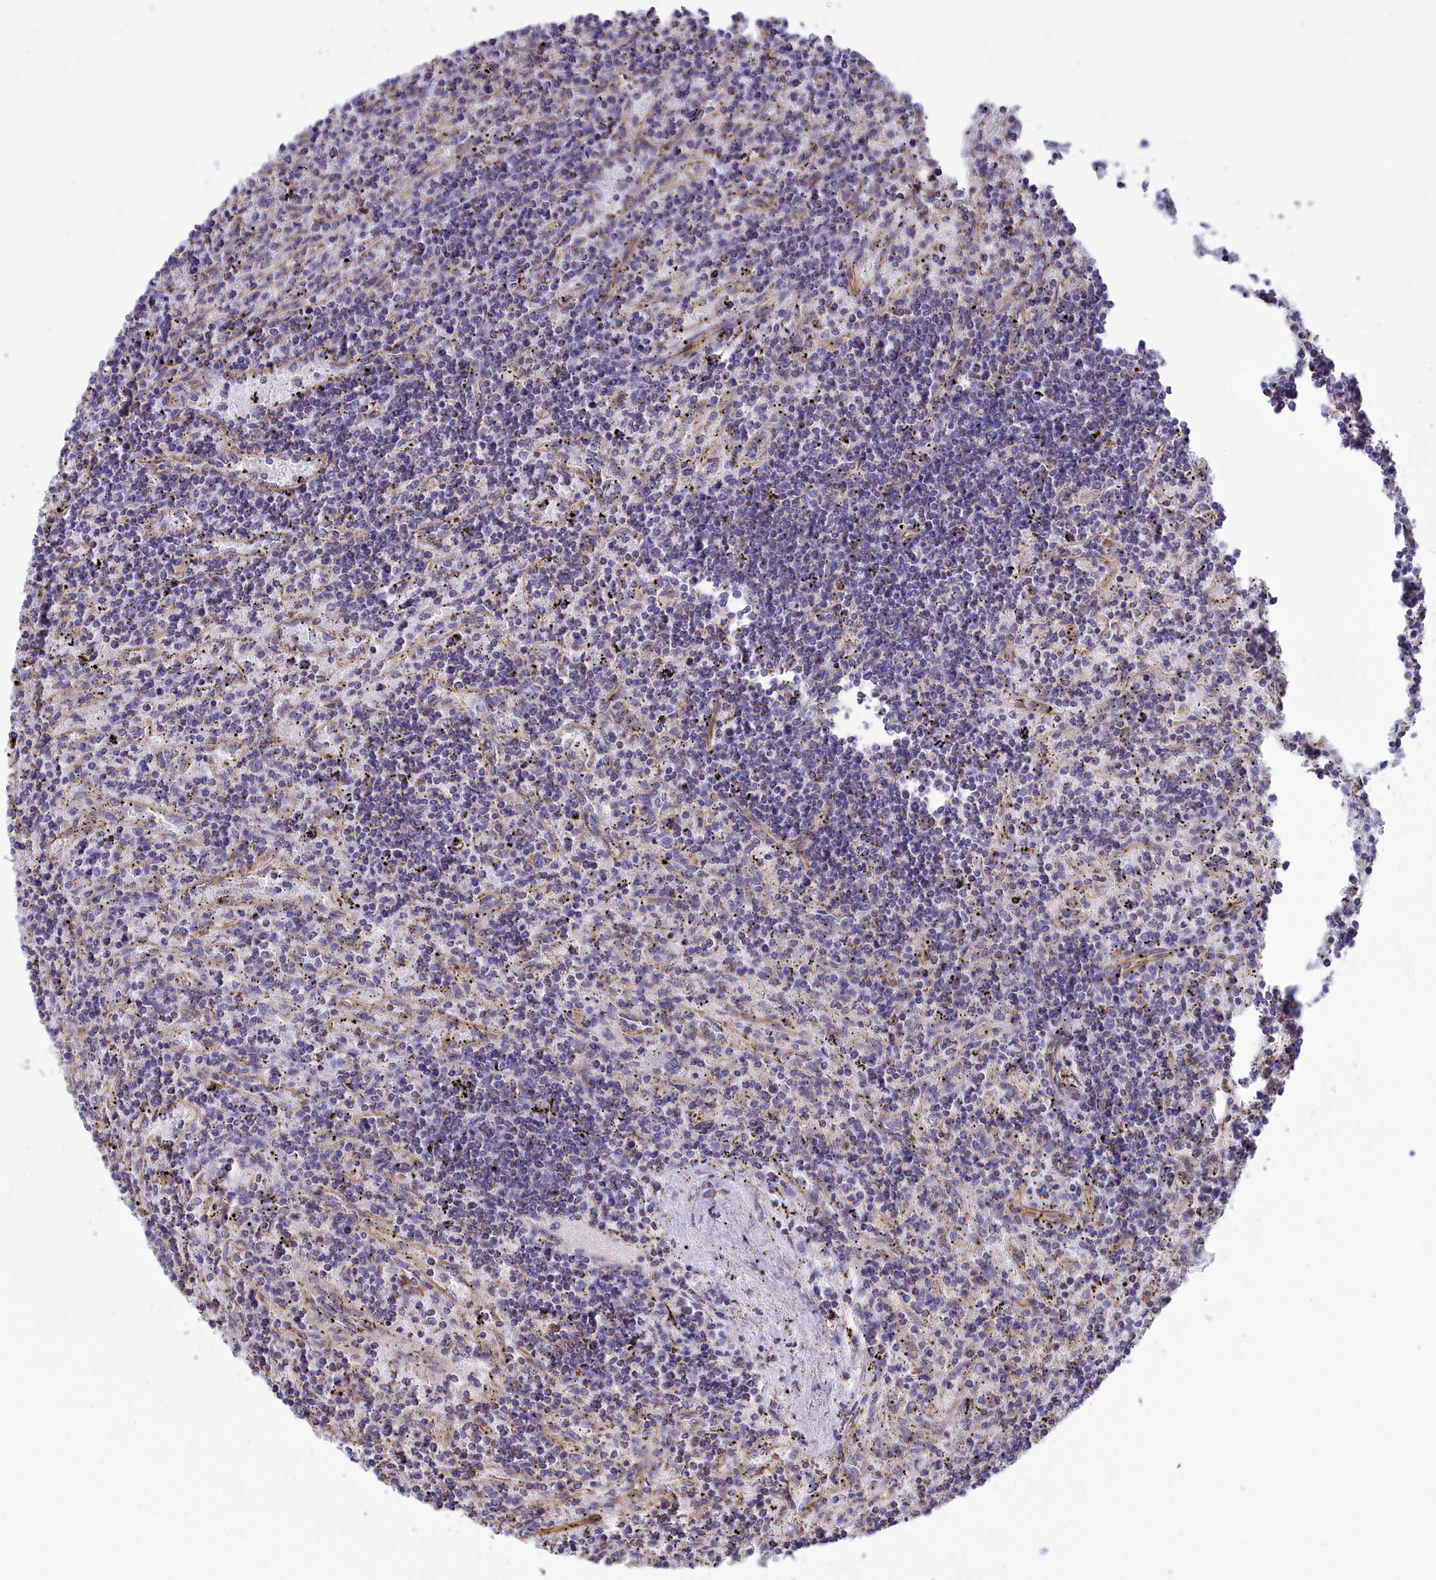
{"staining": {"intensity": "negative", "quantity": "none", "location": "none"}, "tissue": "lymphoma", "cell_type": "Tumor cells", "image_type": "cancer", "snomed": [{"axis": "morphology", "description": "Malignant lymphoma, non-Hodgkin's type, Low grade"}, {"axis": "topography", "description": "Spleen"}], "caption": "A photomicrograph of human lymphoma is negative for staining in tumor cells.", "gene": "GATB", "patient": {"sex": "male", "age": 76}}